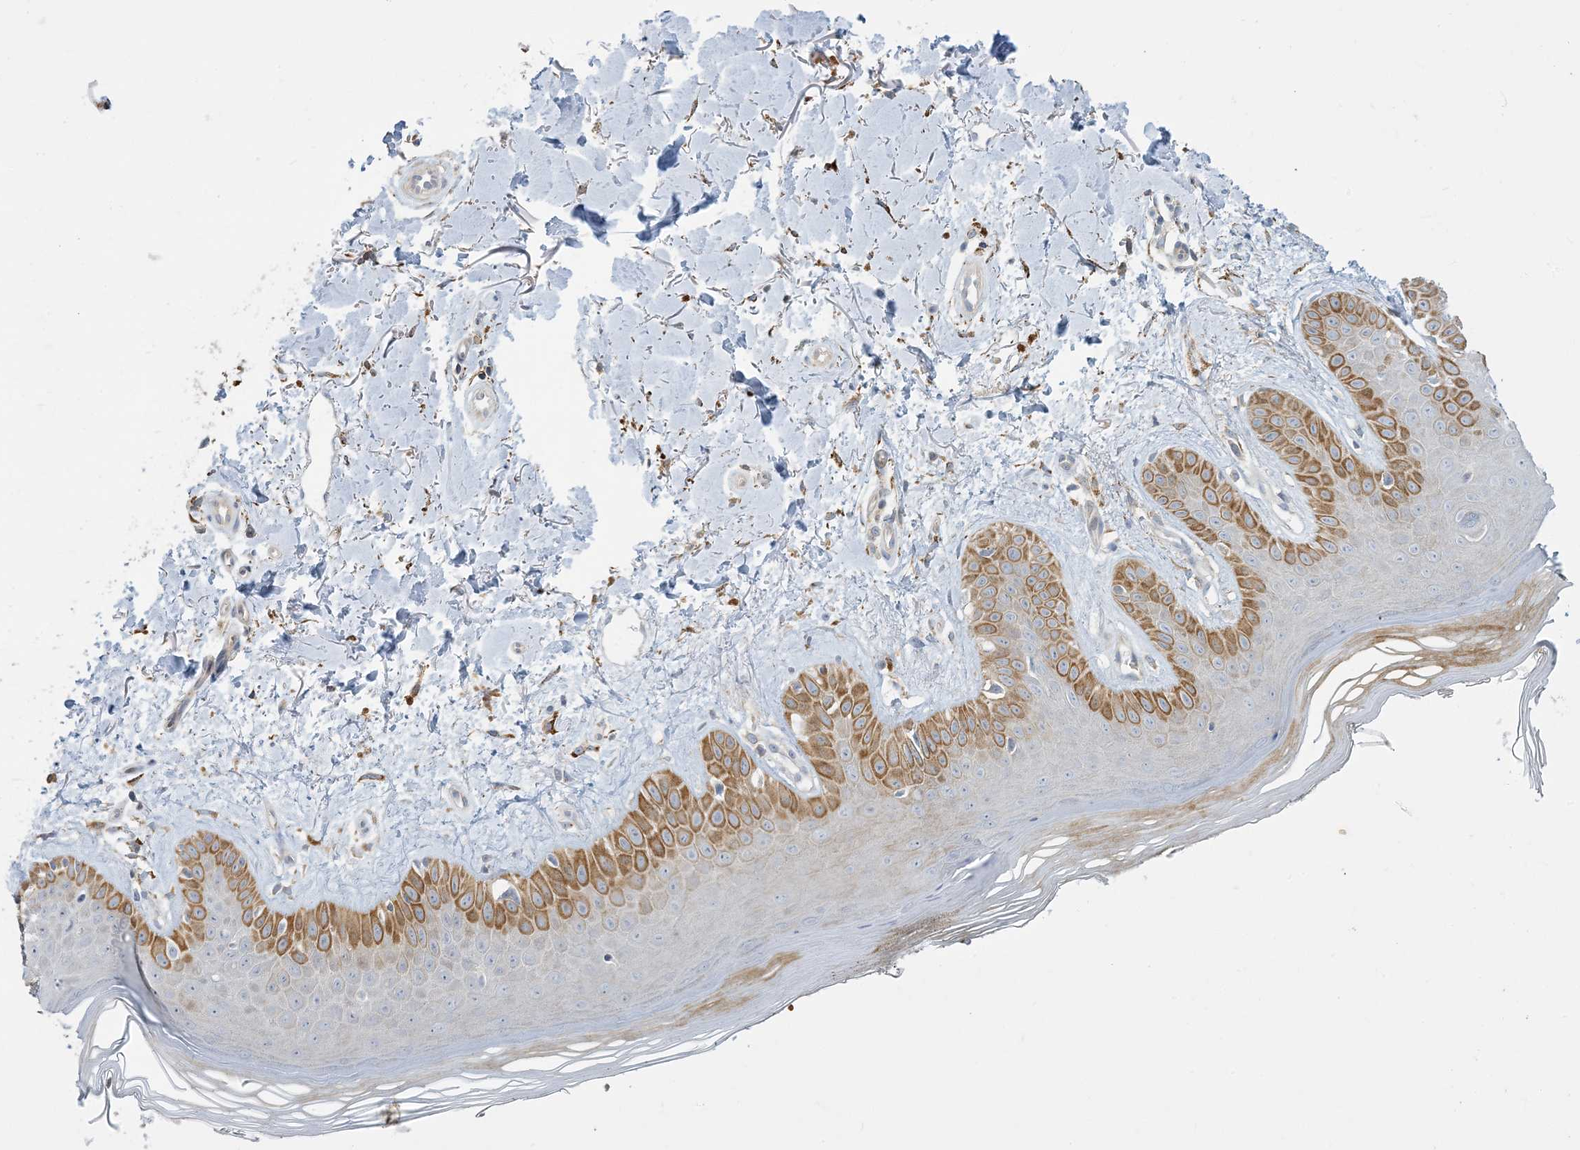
{"staining": {"intensity": "weak", "quantity": ">75%", "location": "cytoplasmic/membranous"}, "tissue": "skin", "cell_type": "Fibroblasts", "image_type": "normal", "snomed": [{"axis": "morphology", "description": "Normal tissue, NOS"}, {"axis": "topography", "description": "Skin"}], "caption": "Fibroblasts exhibit weak cytoplasmic/membranous staining in approximately >75% of cells in normal skin.", "gene": "LTN1", "patient": {"sex": "female", "age": 64}}